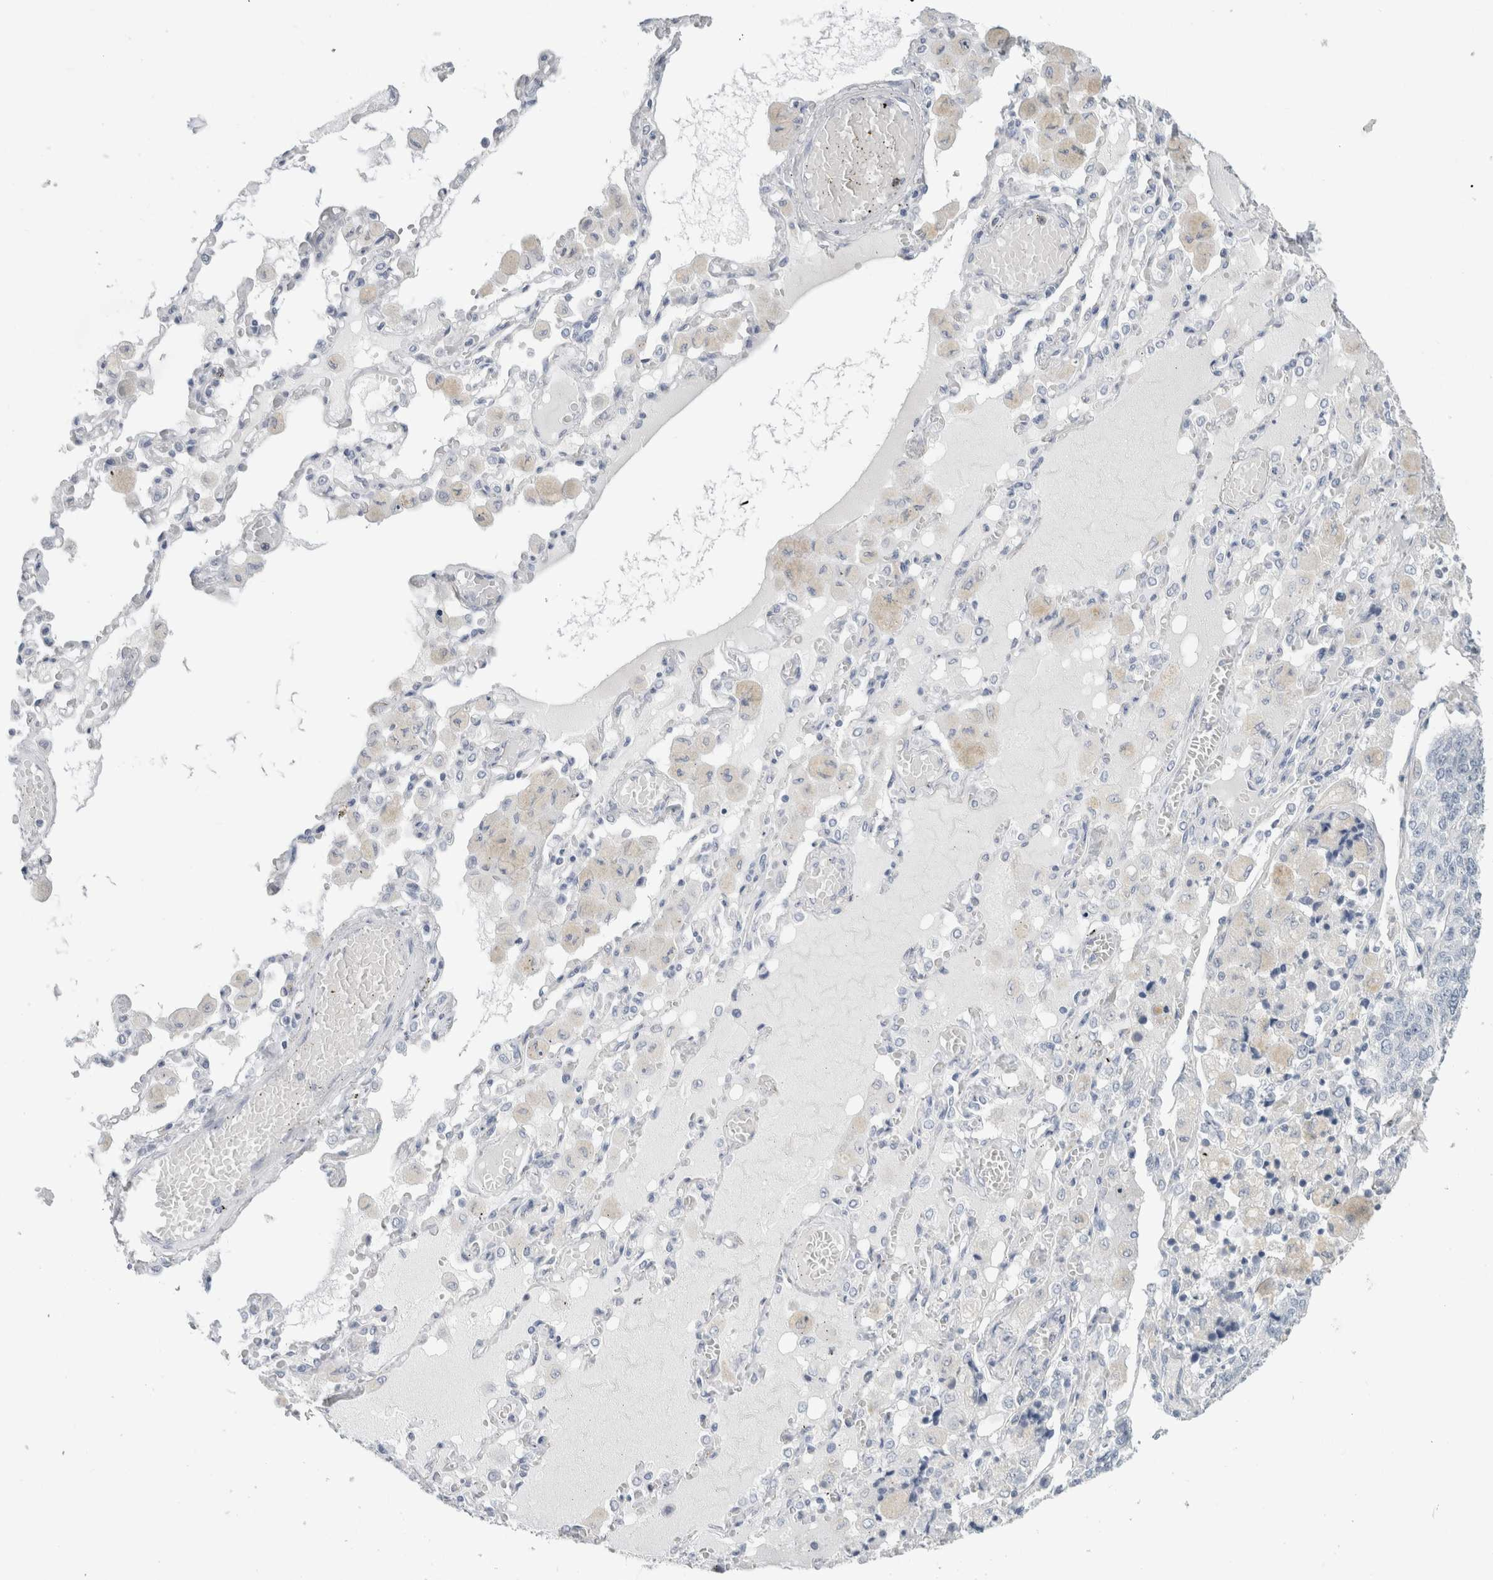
{"staining": {"intensity": "negative", "quantity": "none", "location": "none"}, "tissue": "lung cancer", "cell_type": "Tumor cells", "image_type": "cancer", "snomed": [{"axis": "morphology", "description": "Adenocarcinoma, NOS"}, {"axis": "topography", "description": "Lung"}], "caption": "Immunohistochemistry (IHC) of human lung cancer (adenocarcinoma) demonstrates no staining in tumor cells.", "gene": "SLC6A1", "patient": {"sex": "male", "age": 49}}